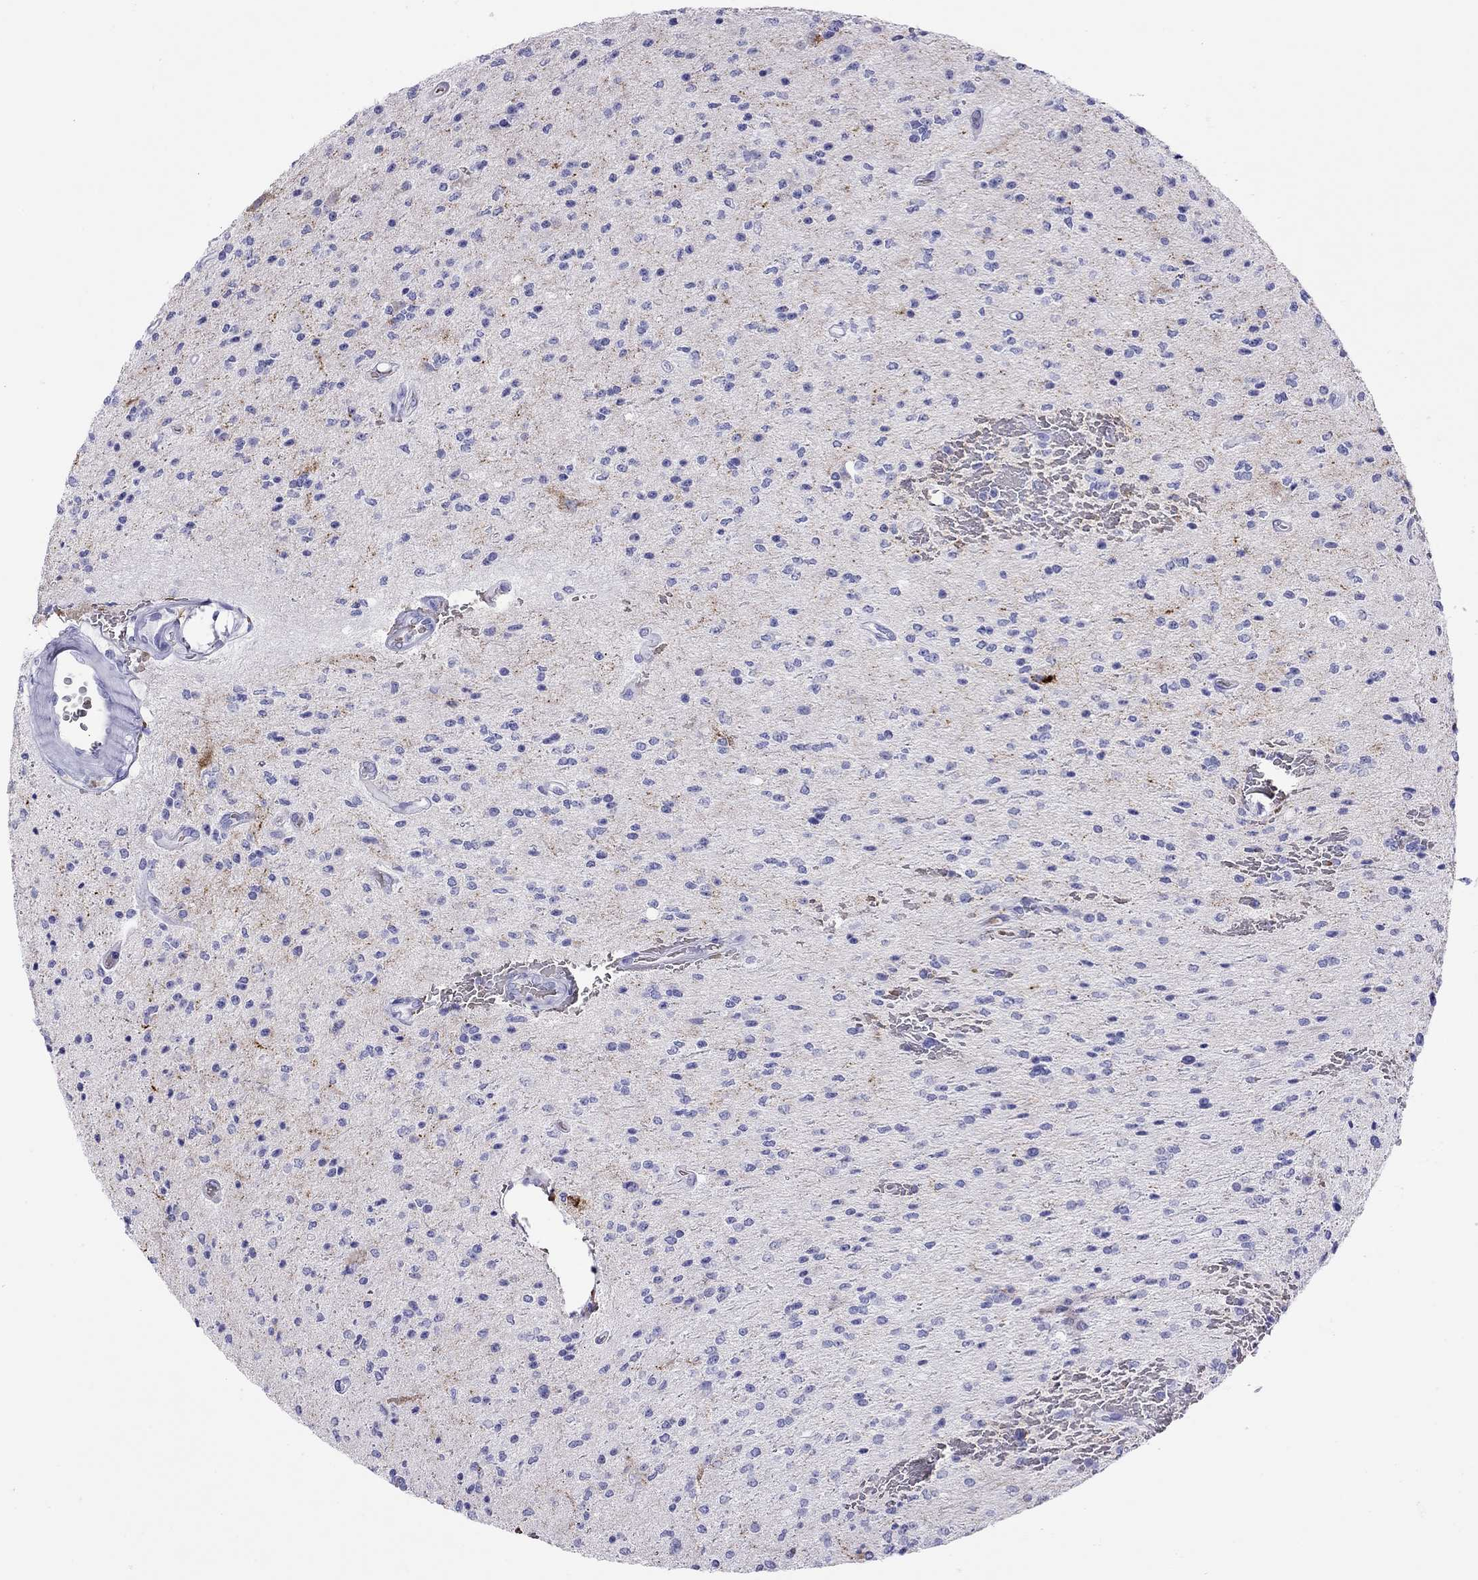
{"staining": {"intensity": "negative", "quantity": "none", "location": "none"}, "tissue": "glioma", "cell_type": "Tumor cells", "image_type": "cancer", "snomed": [{"axis": "morphology", "description": "Glioma, malignant, Low grade"}, {"axis": "topography", "description": "Brain"}], "caption": "An immunohistochemistry (IHC) photomicrograph of glioma is shown. There is no staining in tumor cells of glioma.", "gene": "PTPRN", "patient": {"sex": "male", "age": 67}}